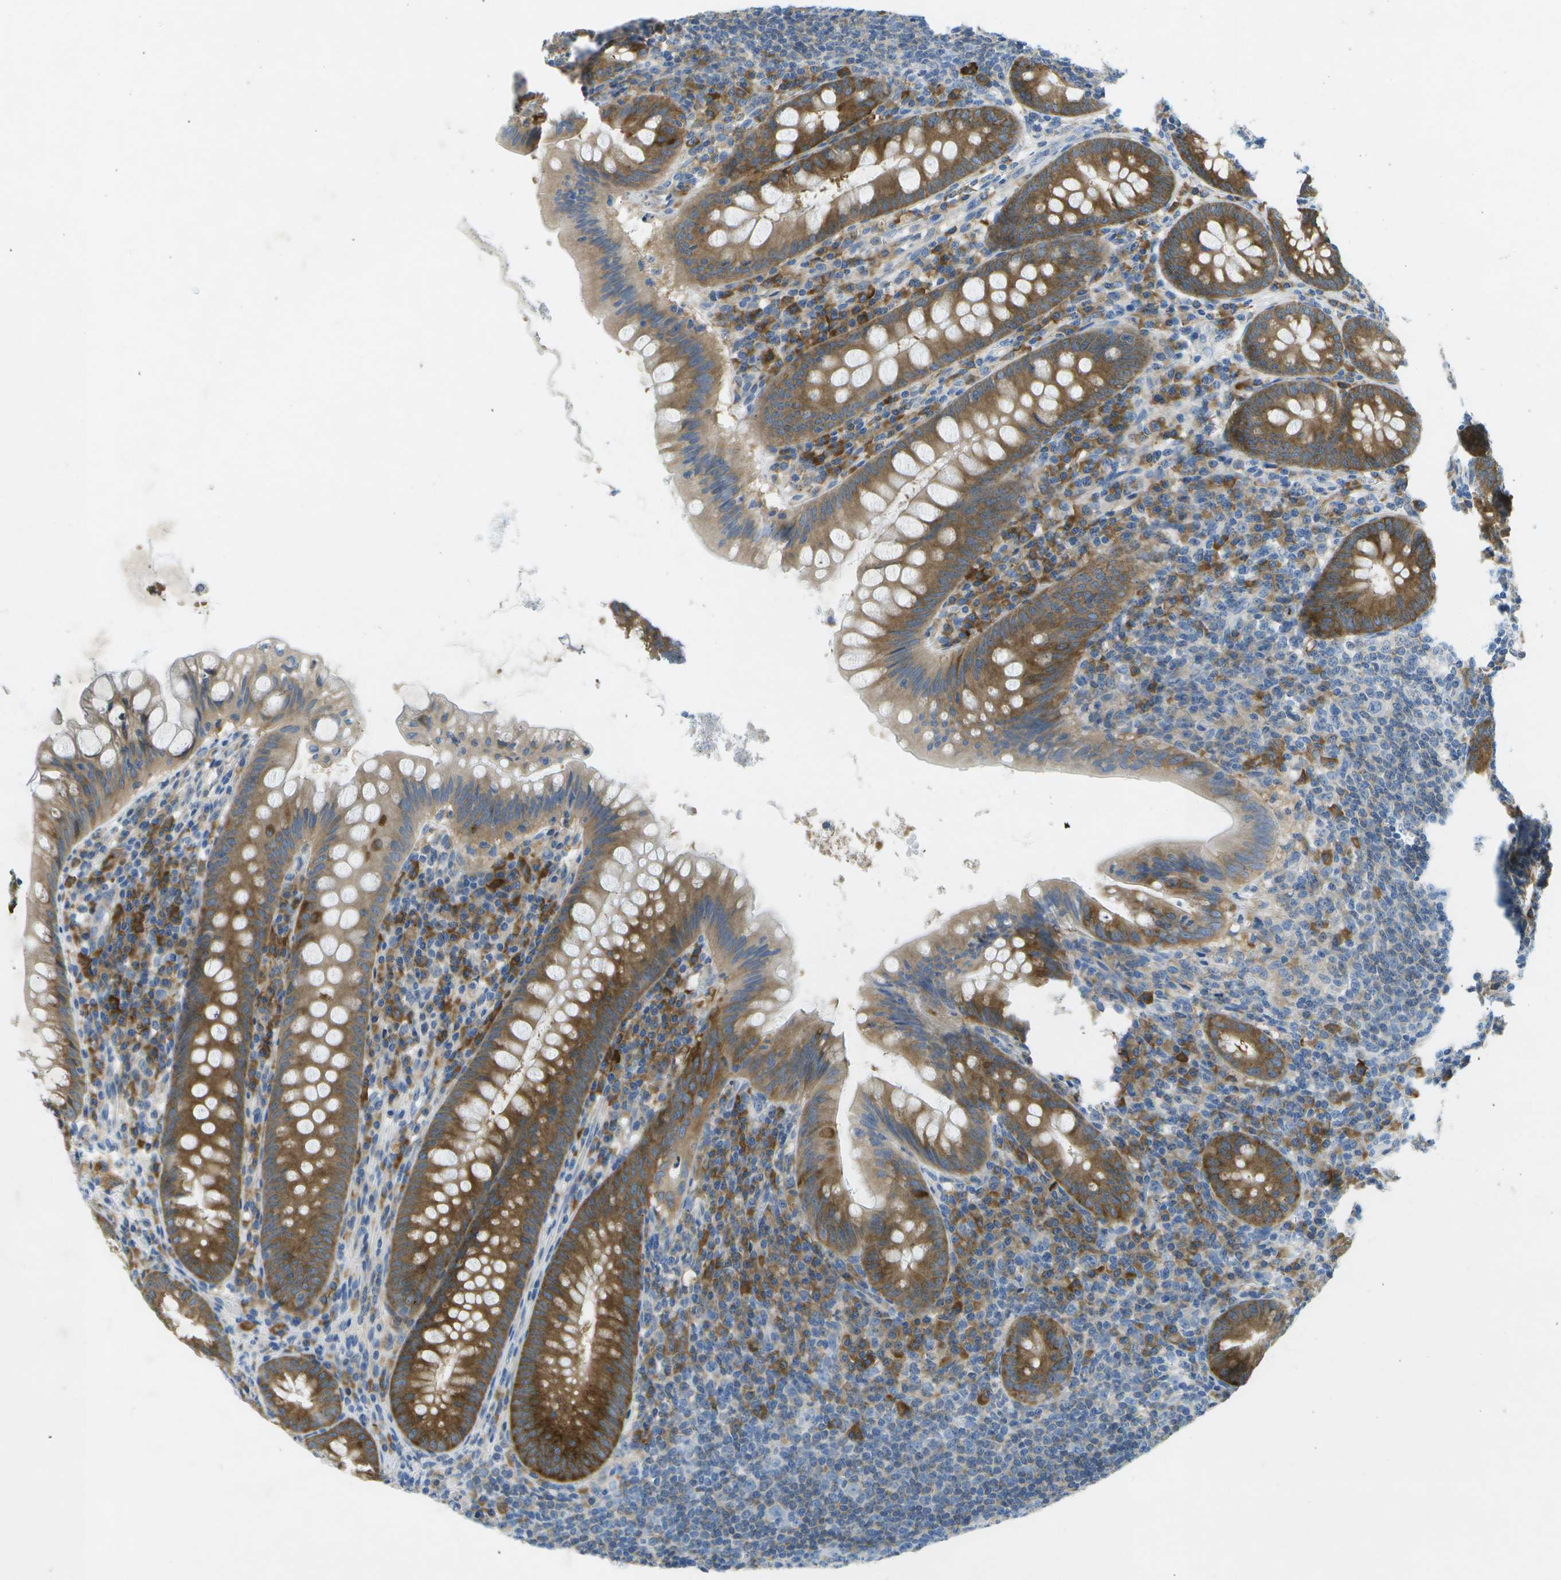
{"staining": {"intensity": "strong", "quantity": "25%-75%", "location": "cytoplasmic/membranous"}, "tissue": "appendix", "cell_type": "Glandular cells", "image_type": "normal", "snomed": [{"axis": "morphology", "description": "Normal tissue, NOS"}, {"axis": "topography", "description": "Appendix"}], "caption": "Immunohistochemistry staining of unremarkable appendix, which reveals high levels of strong cytoplasmic/membranous expression in about 25%-75% of glandular cells indicating strong cytoplasmic/membranous protein expression. The staining was performed using DAB (brown) for protein detection and nuclei were counterstained in hematoxylin (blue).", "gene": "WNK2", "patient": {"sex": "male", "age": 56}}